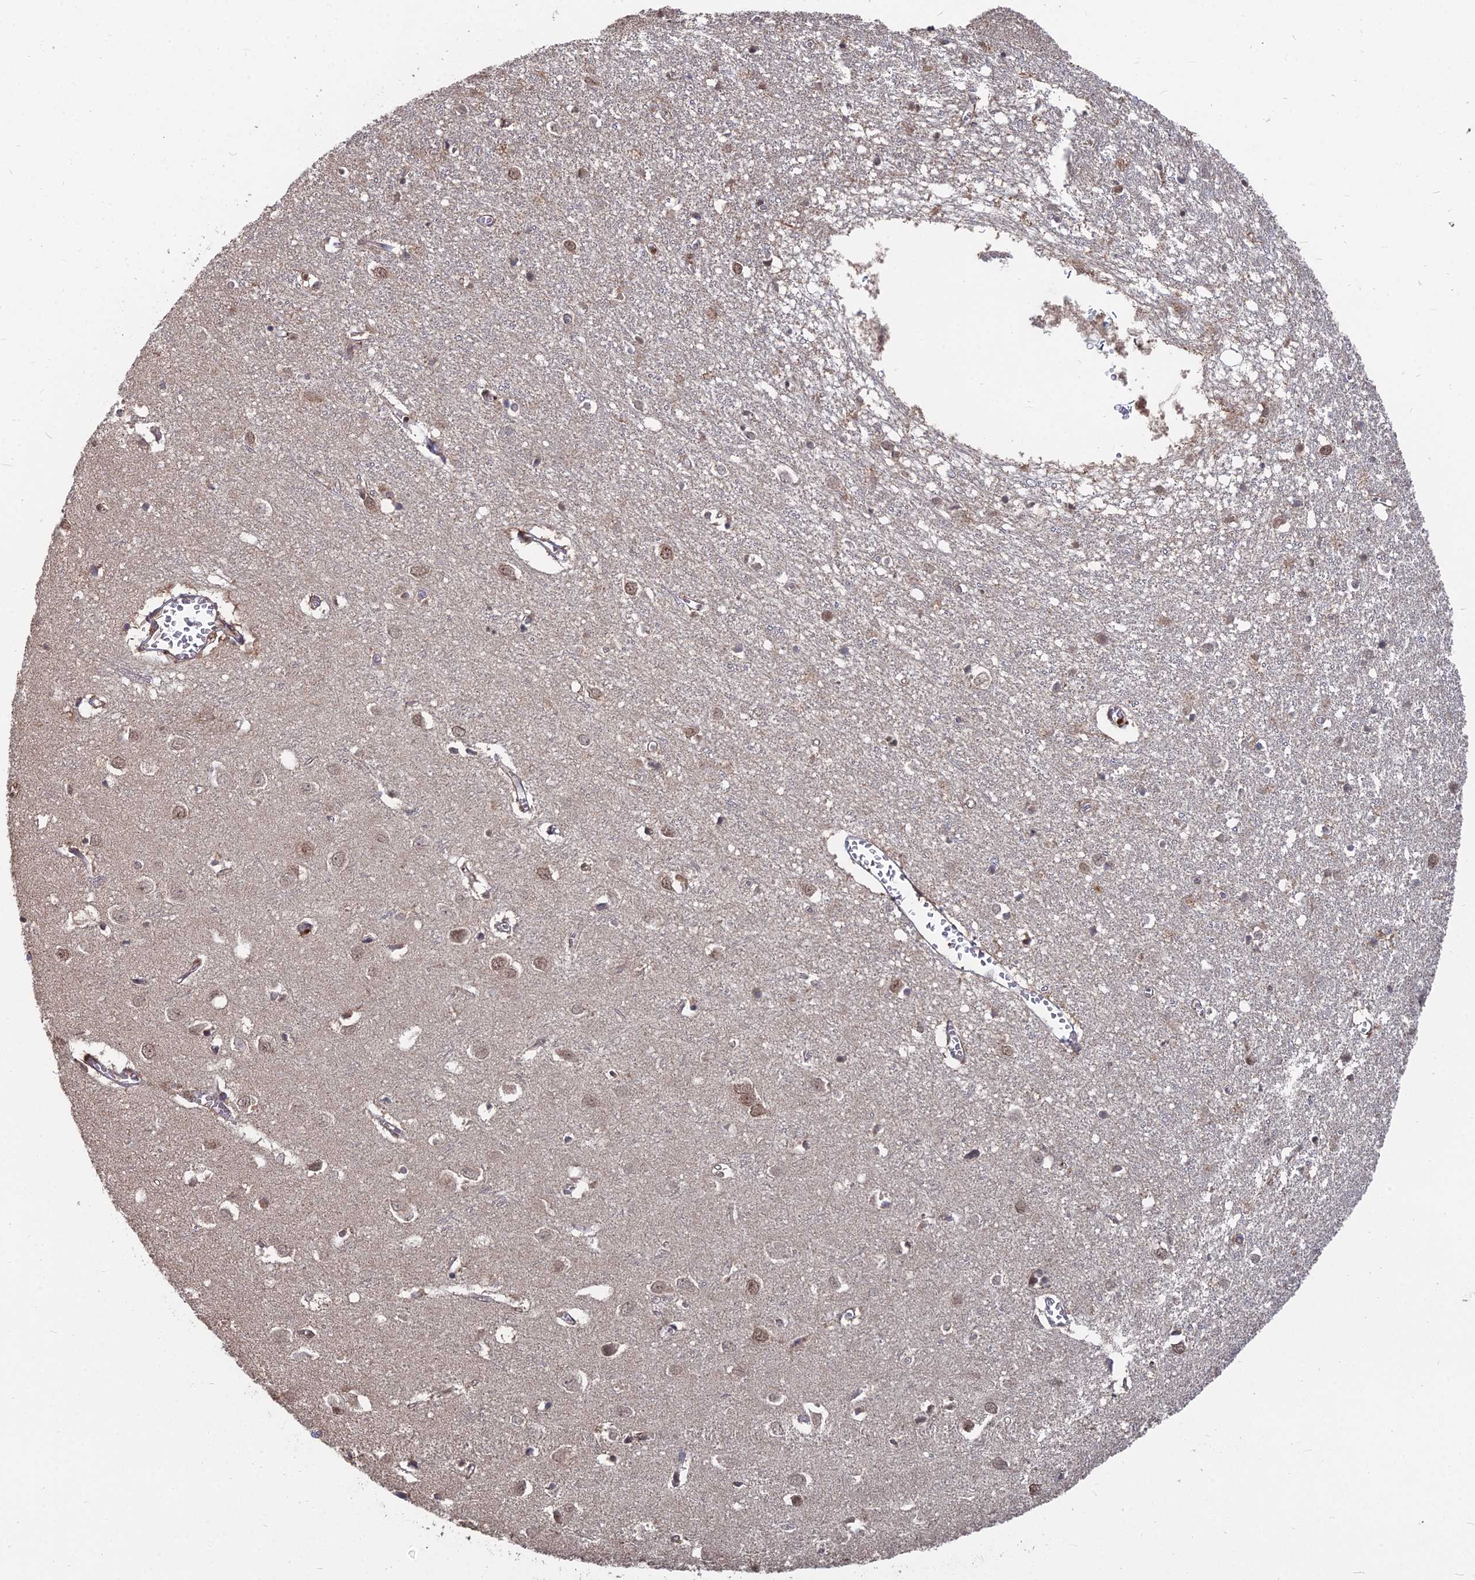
{"staining": {"intensity": "weak", "quantity": ">75%", "location": "cytoplasmic/membranous"}, "tissue": "cerebral cortex", "cell_type": "Endothelial cells", "image_type": "normal", "snomed": [{"axis": "morphology", "description": "Normal tissue, NOS"}, {"axis": "topography", "description": "Cerebral cortex"}], "caption": "Immunohistochemistry (IHC) (DAB (3,3'-diaminobenzidine)) staining of normal cerebral cortex displays weak cytoplasmic/membranous protein staining in approximately >75% of endothelial cells.", "gene": "CCNP", "patient": {"sex": "female", "age": 64}}